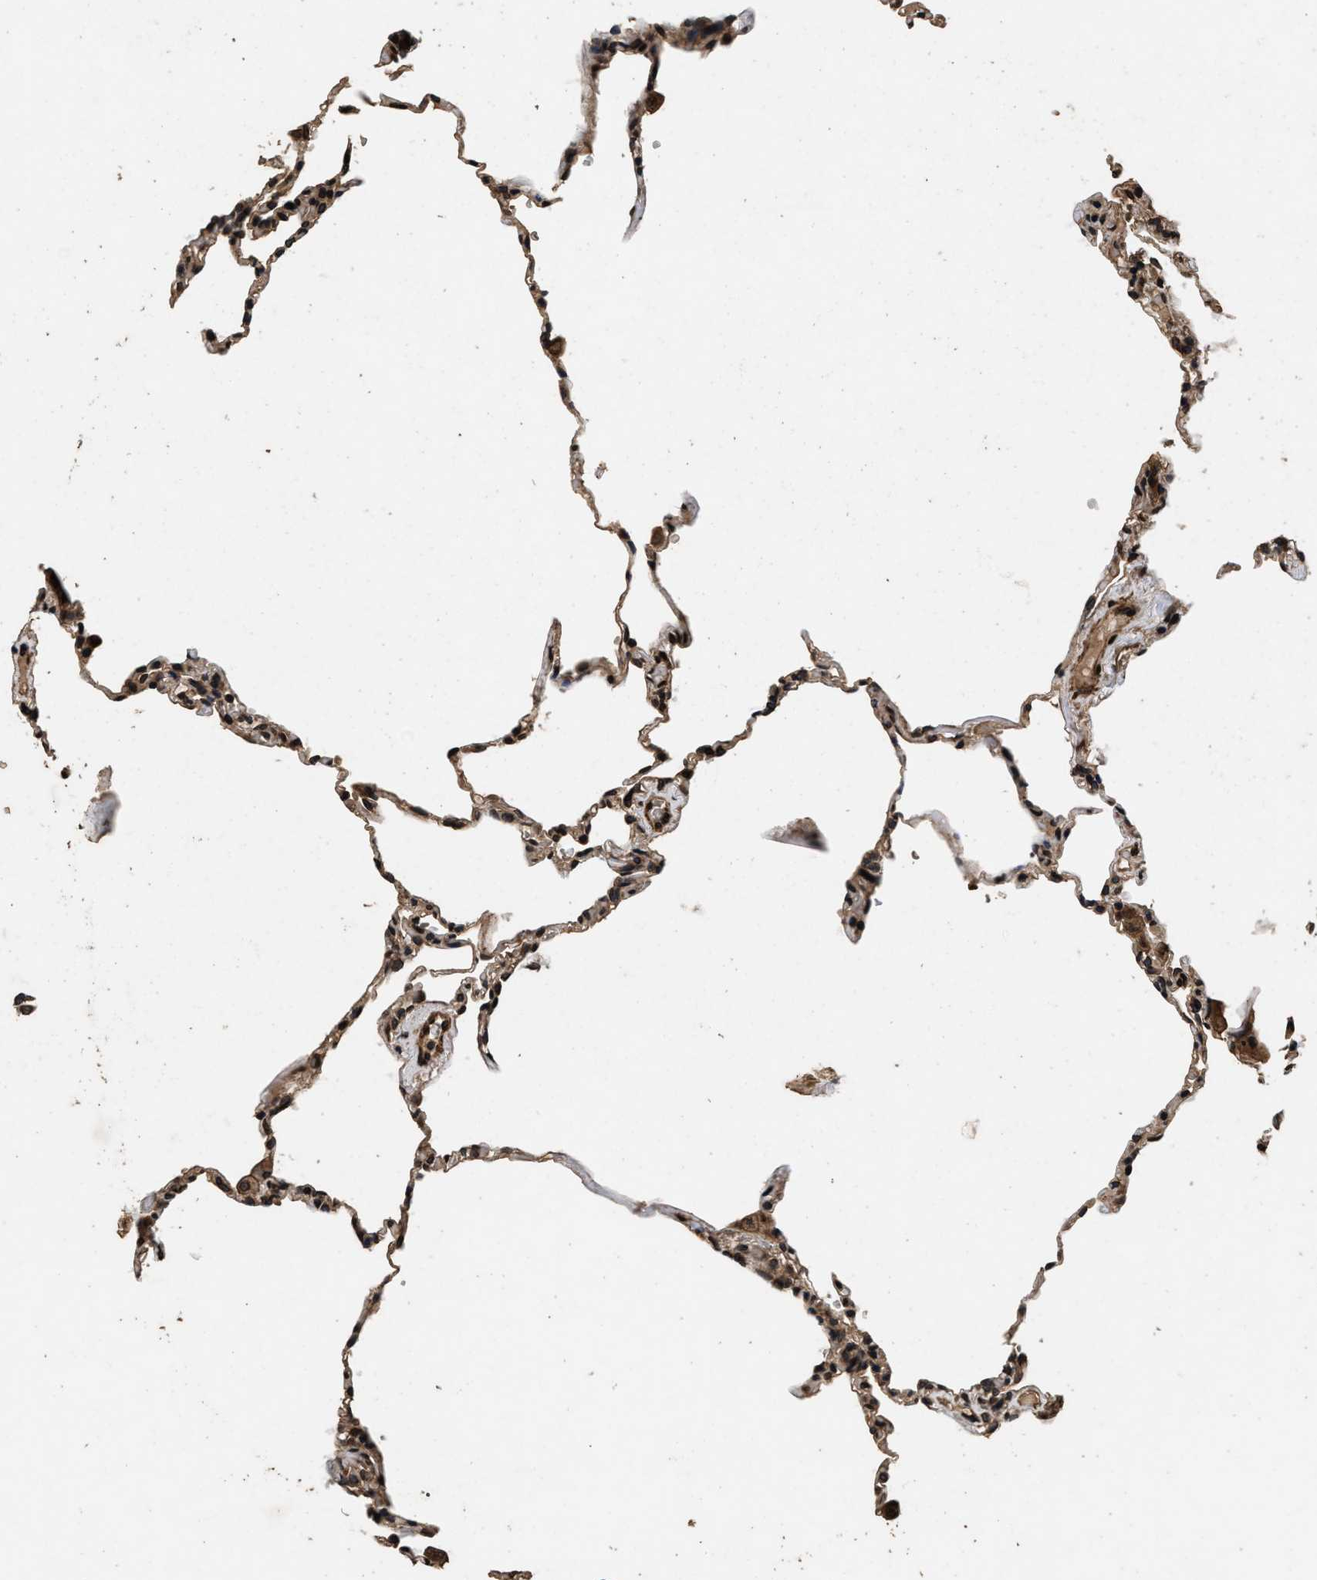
{"staining": {"intensity": "moderate", "quantity": "25%-75%", "location": "cytoplasmic/membranous"}, "tissue": "lung", "cell_type": "Alveolar cells", "image_type": "normal", "snomed": [{"axis": "morphology", "description": "Normal tissue, NOS"}, {"axis": "topography", "description": "Lung"}], "caption": "Immunohistochemistry of benign lung displays medium levels of moderate cytoplasmic/membranous positivity in about 25%-75% of alveolar cells.", "gene": "ACCS", "patient": {"sex": "male", "age": 59}}